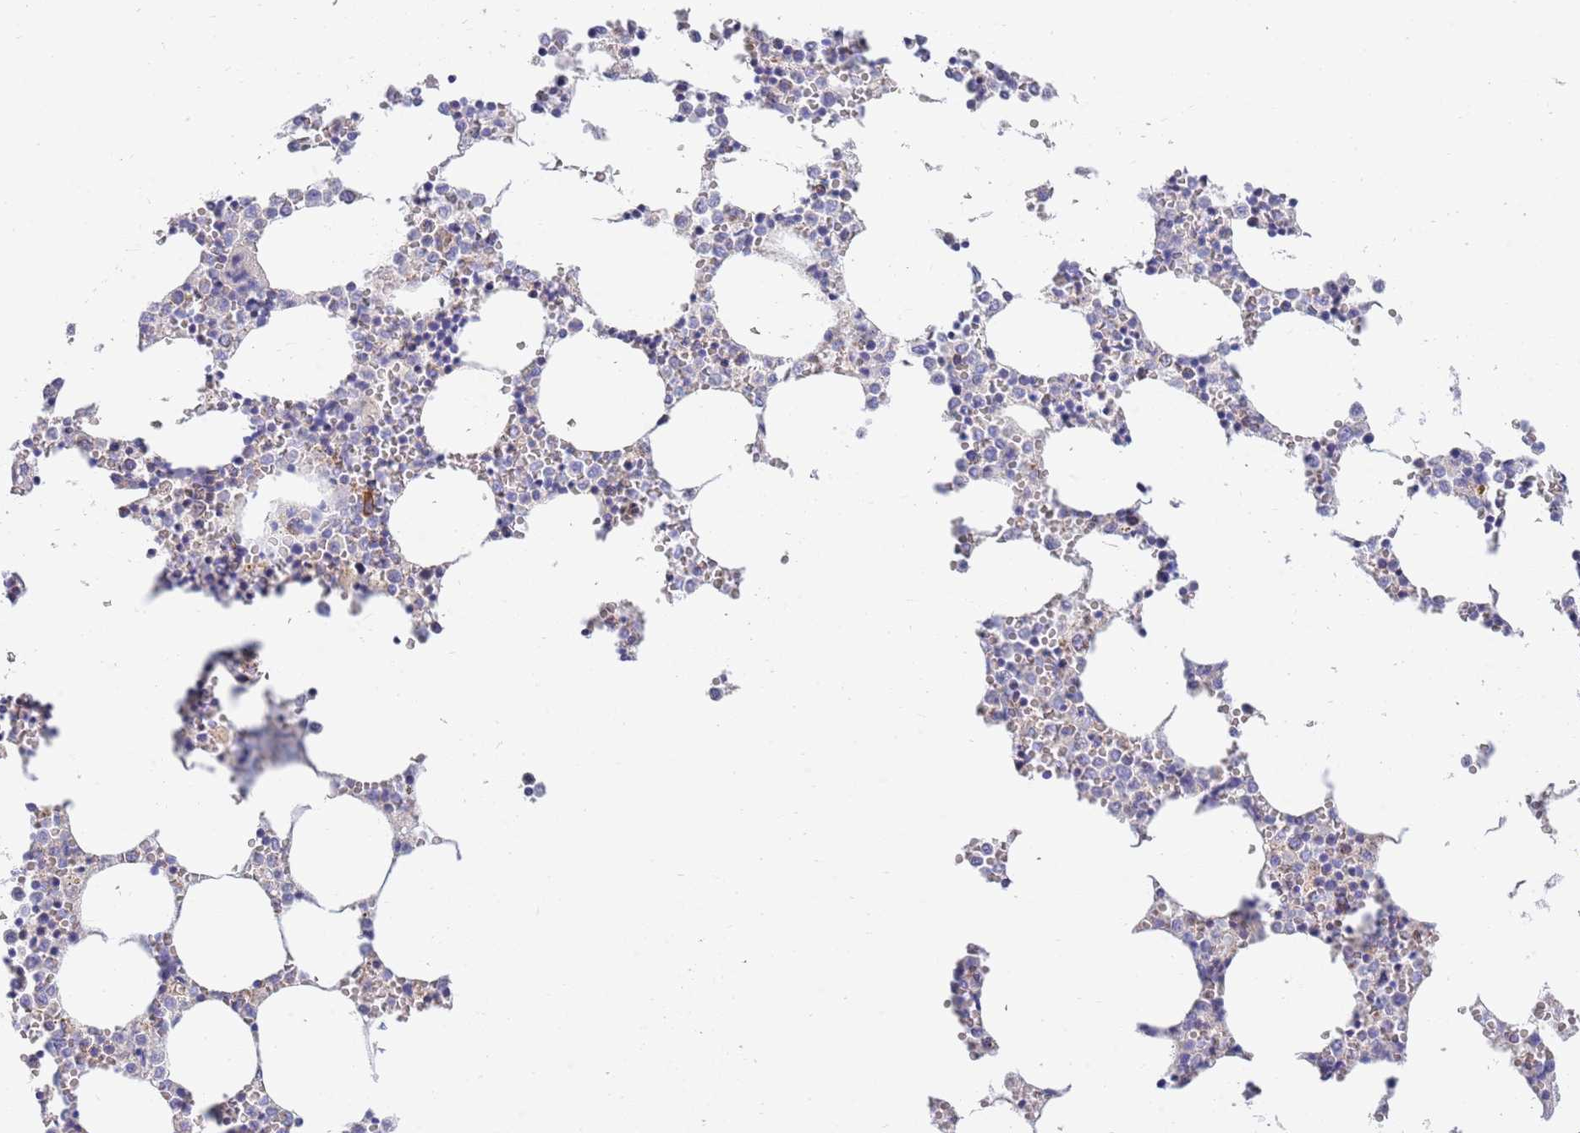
{"staining": {"intensity": "negative", "quantity": "none", "location": "none"}, "tissue": "bone marrow", "cell_type": "Hematopoietic cells", "image_type": "normal", "snomed": [{"axis": "morphology", "description": "Normal tissue, NOS"}, {"axis": "topography", "description": "Bone marrow"}], "caption": "Bone marrow stained for a protein using immunohistochemistry shows no expression hematopoietic cells.", "gene": "EMC8", "patient": {"sex": "female", "age": 64}}